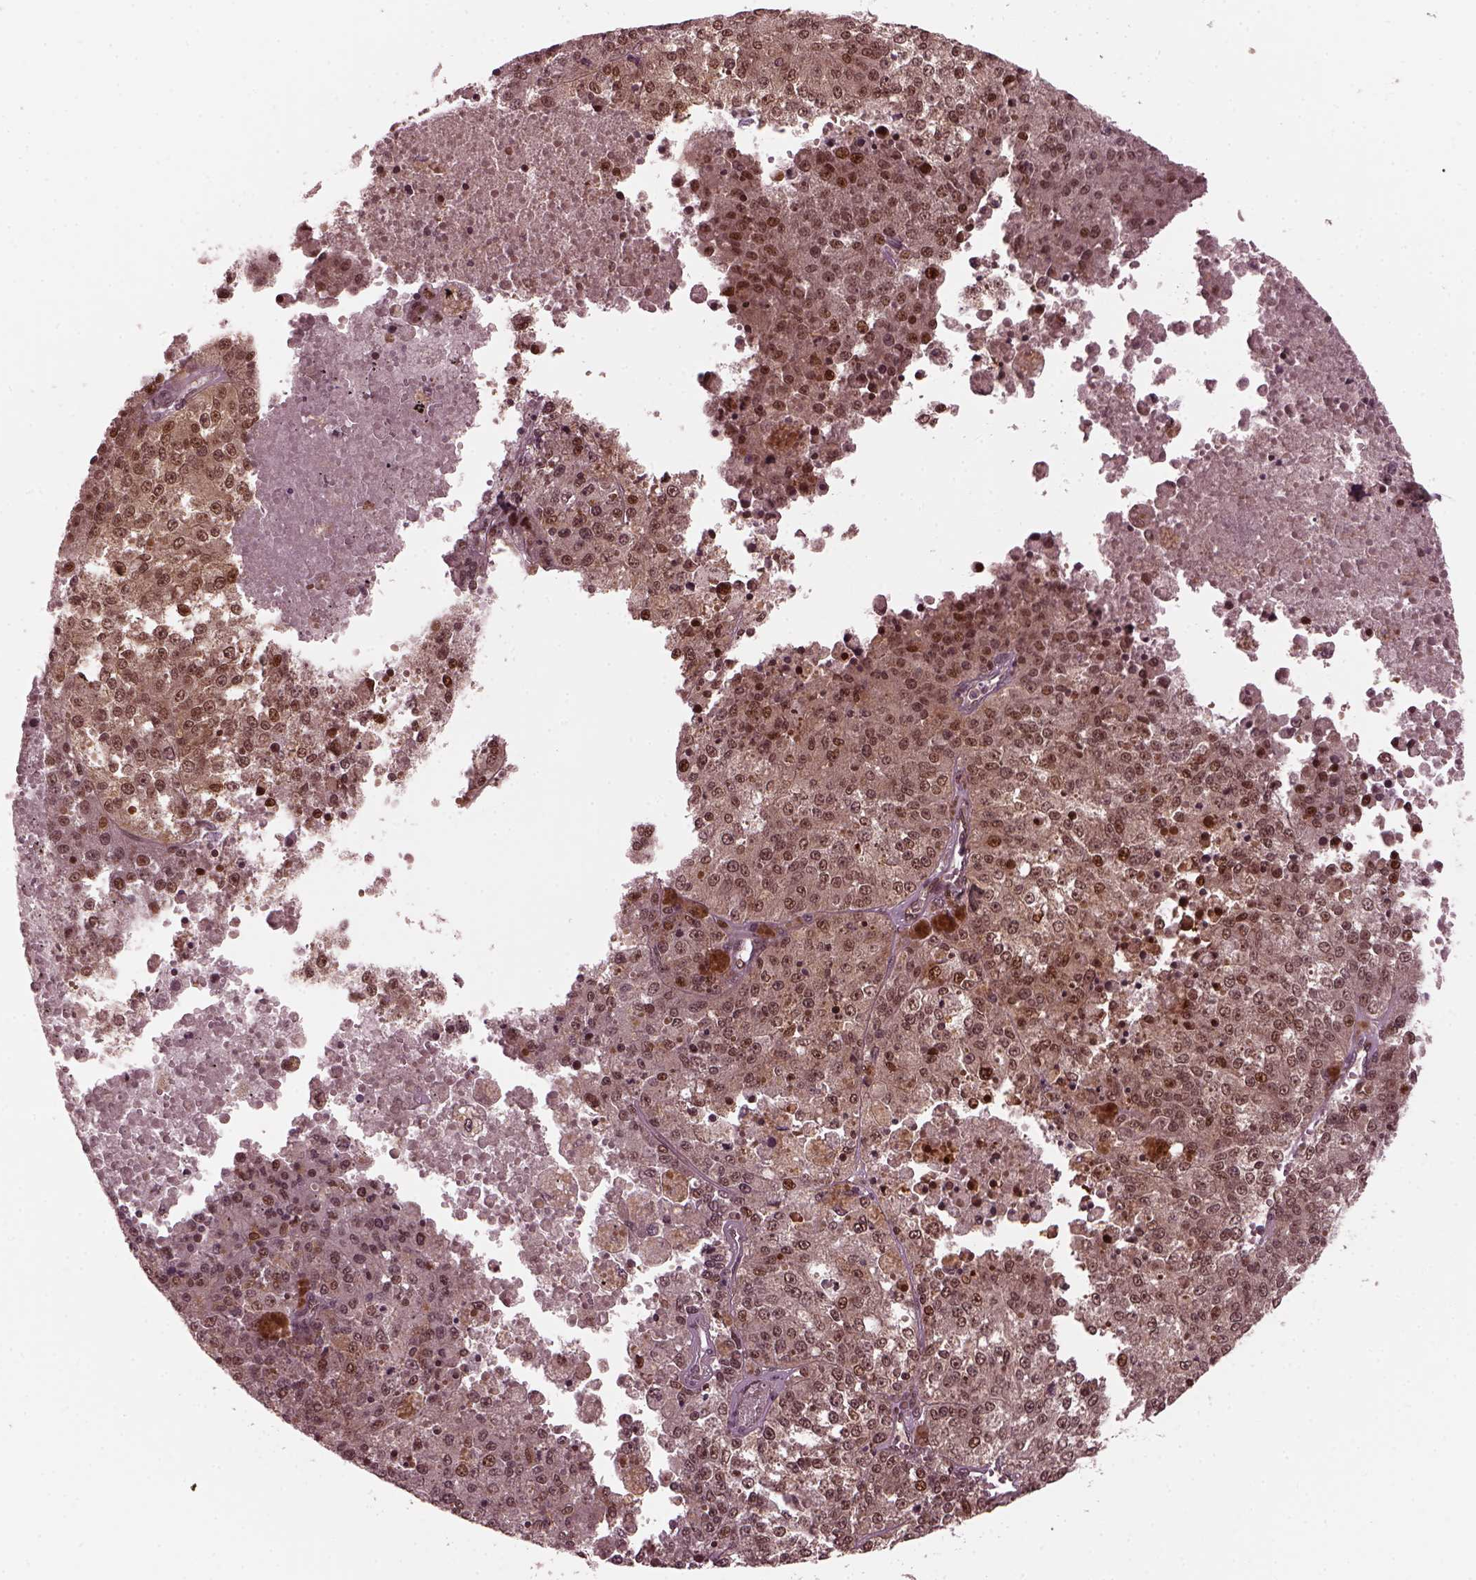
{"staining": {"intensity": "moderate", "quantity": "25%-75%", "location": "nuclear"}, "tissue": "melanoma", "cell_type": "Tumor cells", "image_type": "cancer", "snomed": [{"axis": "morphology", "description": "Malignant melanoma, Metastatic site"}, {"axis": "topography", "description": "Lymph node"}], "caption": "There is medium levels of moderate nuclear staining in tumor cells of malignant melanoma (metastatic site), as demonstrated by immunohistochemical staining (brown color).", "gene": "TRIB3", "patient": {"sex": "female", "age": 64}}